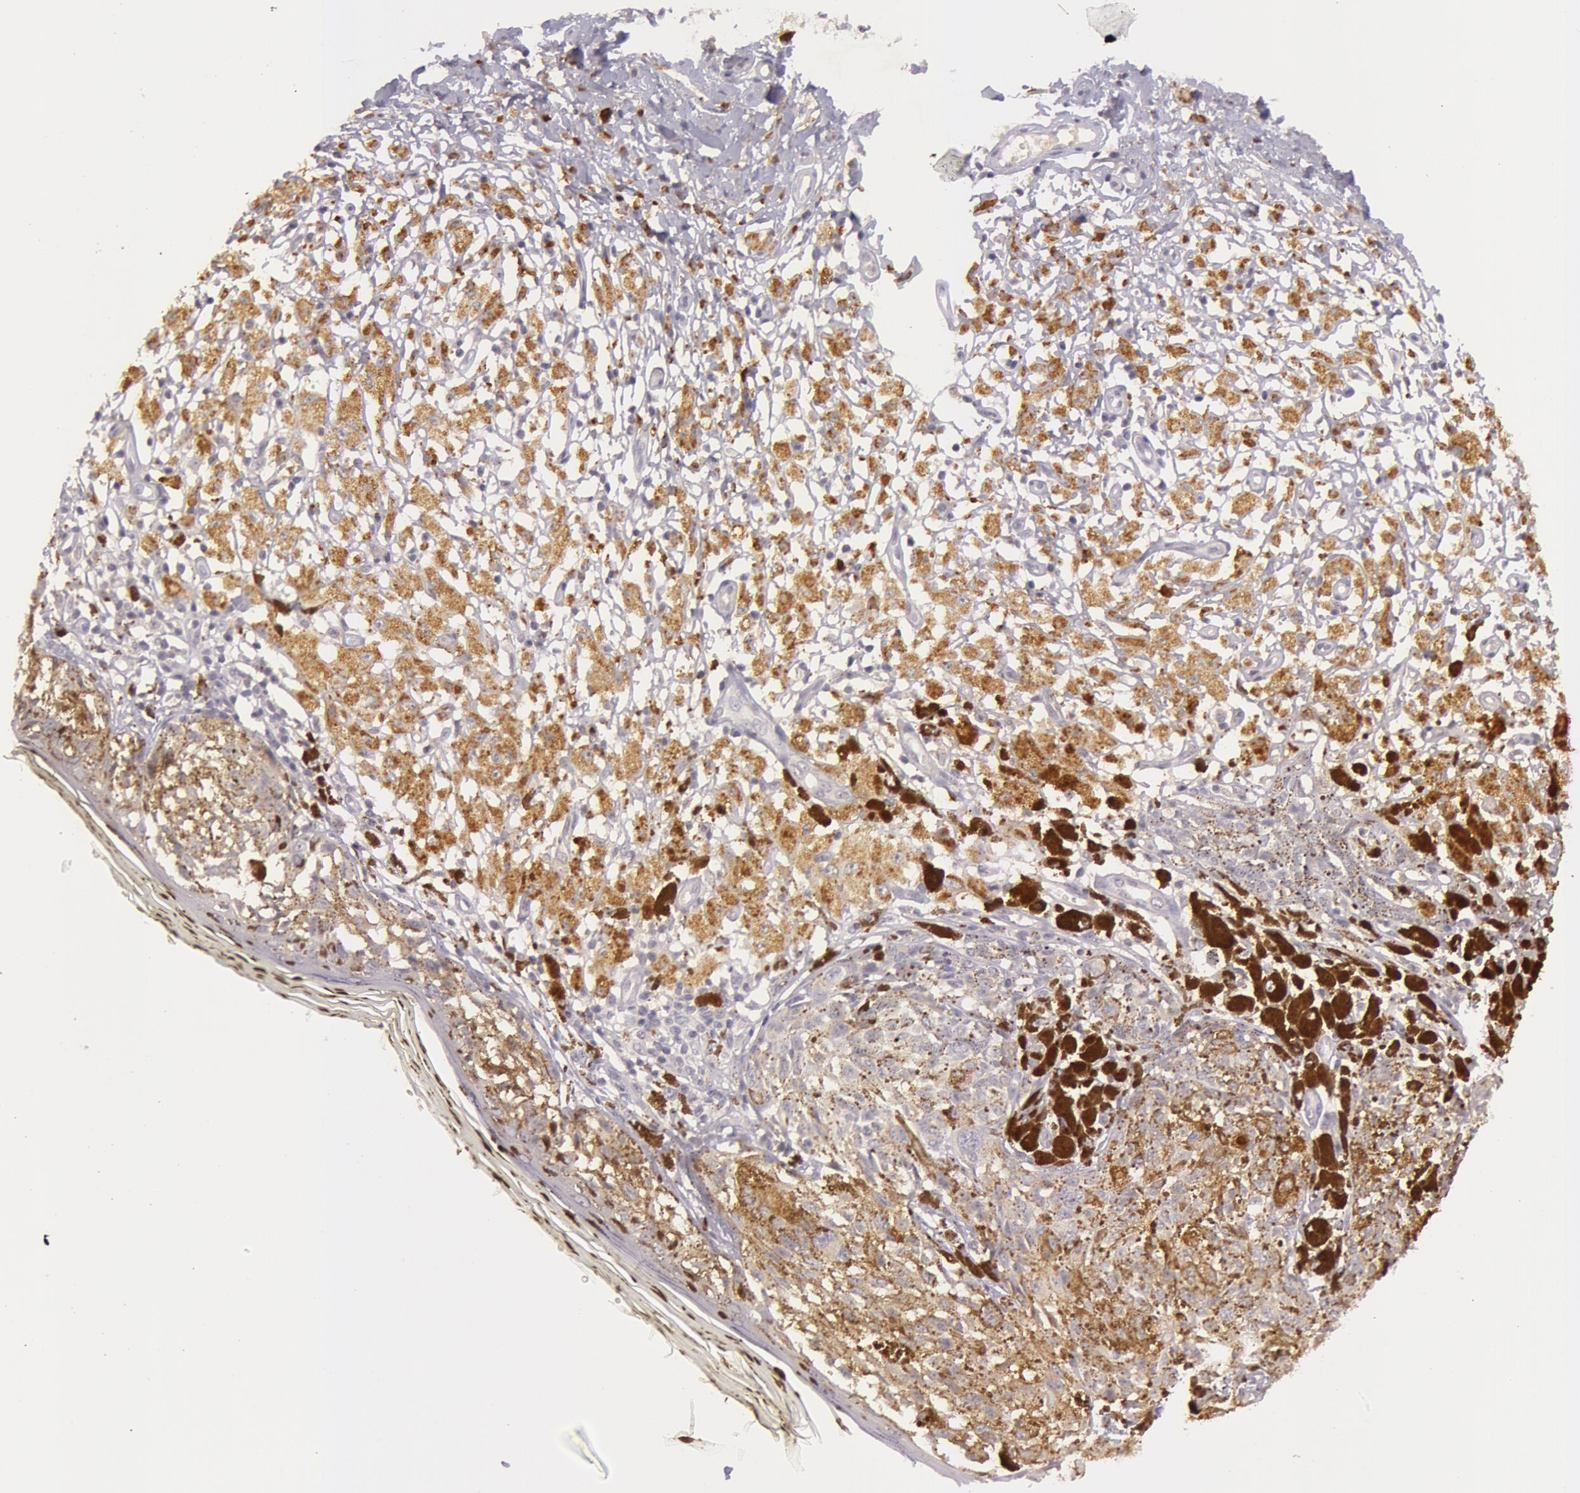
{"staining": {"intensity": "negative", "quantity": "none", "location": "none"}, "tissue": "melanoma", "cell_type": "Tumor cells", "image_type": "cancer", "snomed": [{"axis": "morphology", "description": "Malignant melanoma, NOS"}, {"axis": "topography", "description": "Skin"}], "caption": "Tumor cells are negative for brown protein staining in melanoma. (Stains: DAB immunohistochemistry with hematoxylin counter stain, Microscopy: brightfield microscopy at high magnification).", "gene": "MXRA5", "patient": {"sex": "male", "age": 88}}